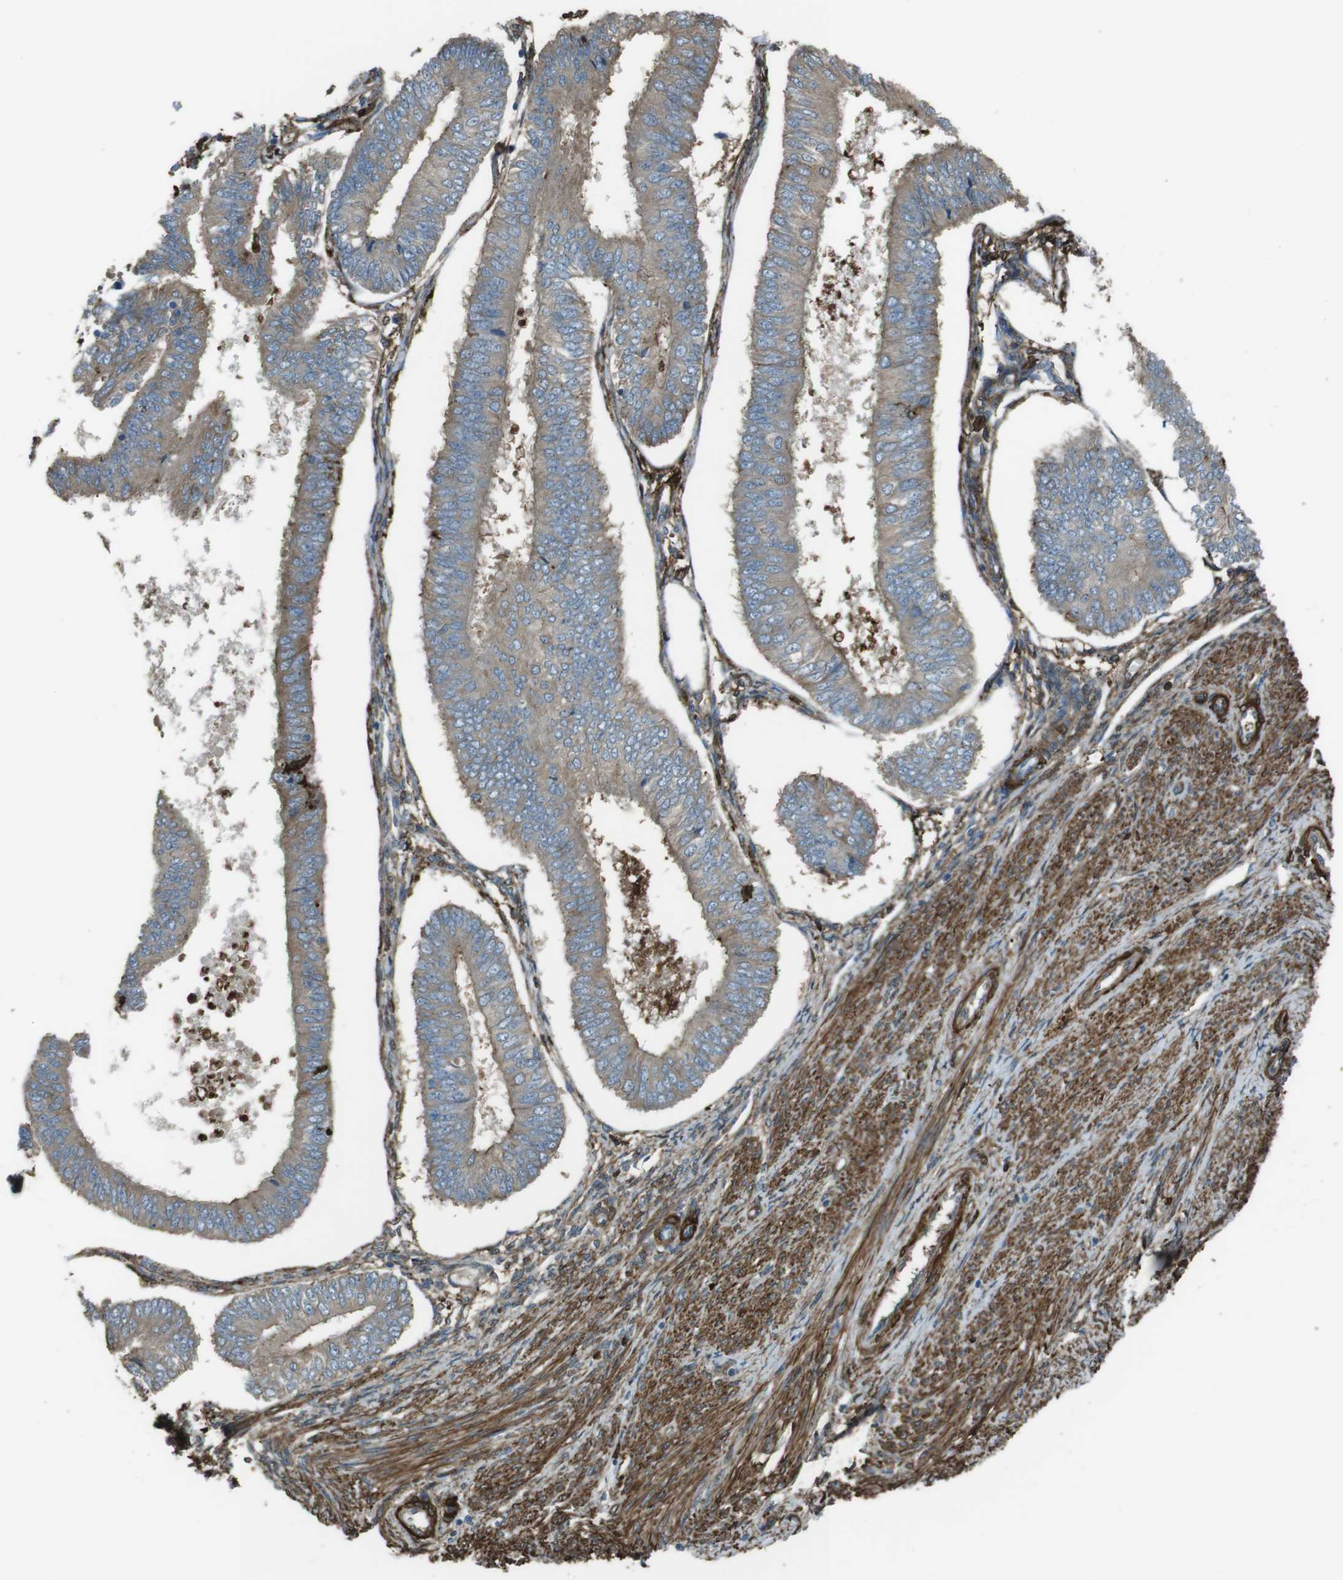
{"staining": {"intensity": "weak", "quantity": ">75%", "location": "cytoplasmic/membranous"}, "tissue": "endometrial cancer", "cell_type": "Tumor cells", "image_type": "cancer", "snomed": [{"axis": "morphology", "description": "Adenocarcinoma, NOS"}, {"axis": "topography", "description": "Endometrium"}], "caption": "Immunohistochemistry (IHC) staining of endometrial cancer, which exhibits low levels of weak cytoplasmic/membranous expression in approximately >75% of tumor cells indicating weak cytoplasmic/membranous protein positivity. The staining was performed using DAB (3,3'-diaminobenzidine) (brown) for protein detection and nuclei were counterstained in hematoxylin (blue).", "gene": "SFT2D1", "patient": {"sex": "female", "age": 58}}